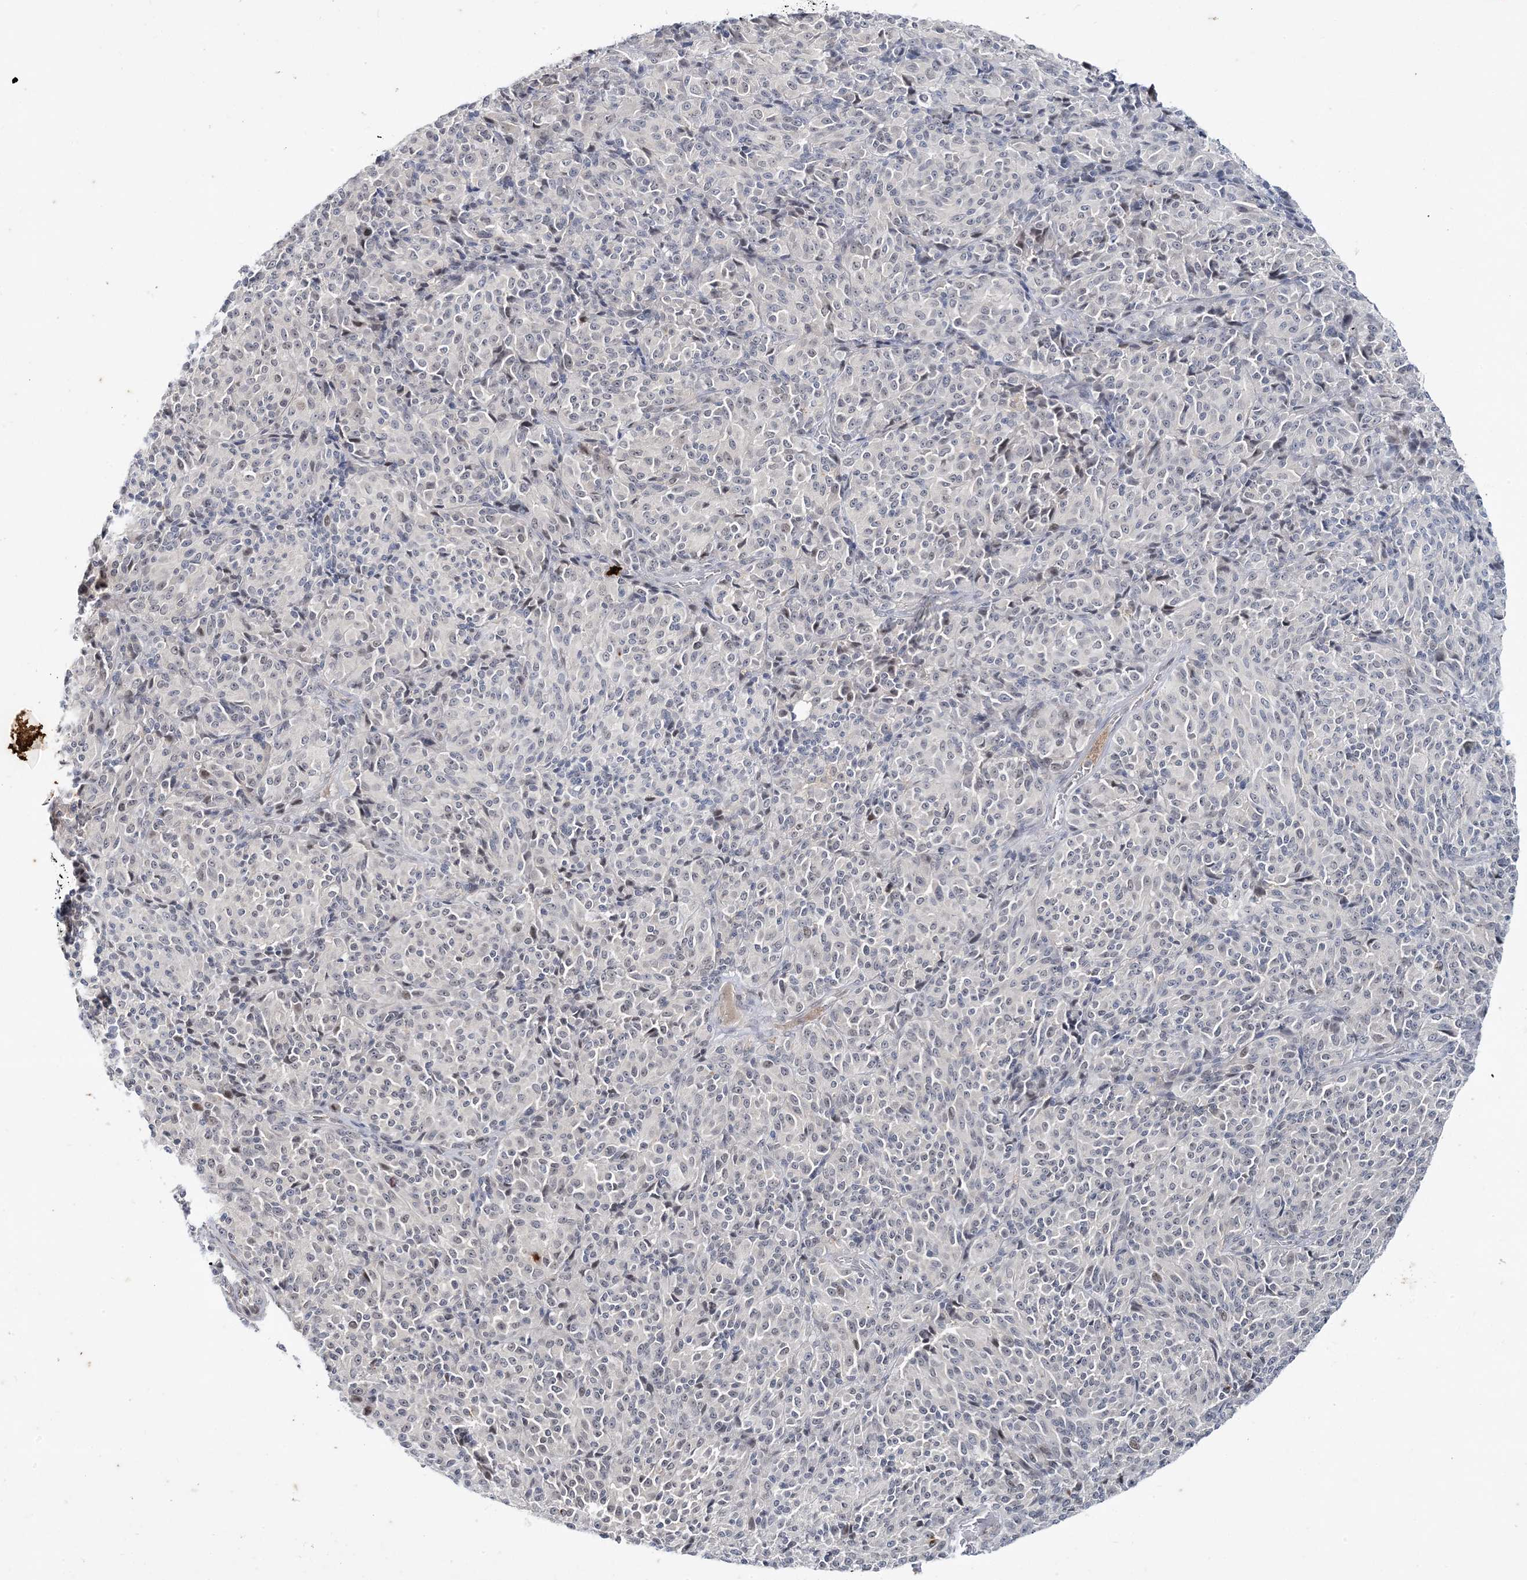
{"staining": {"intensity": "negative", "quantity": "none", "location": "none"}, "tissue": "melanoma", "cell_type": "Tumor cells", "image_type": "cancer", "snomed": [{"axis": "morphology", "description": "Malignant melanoma, Metastatic site"}, {"axis": "topography", "description": "Brain"}], "caption": "Malignant melanoma (metastatic site) stained for a protein using immunohistochemistry exhibits no positivity tumor cells.", "gene": "LEXM", "patient": {"sex": "female", "age": 56}}